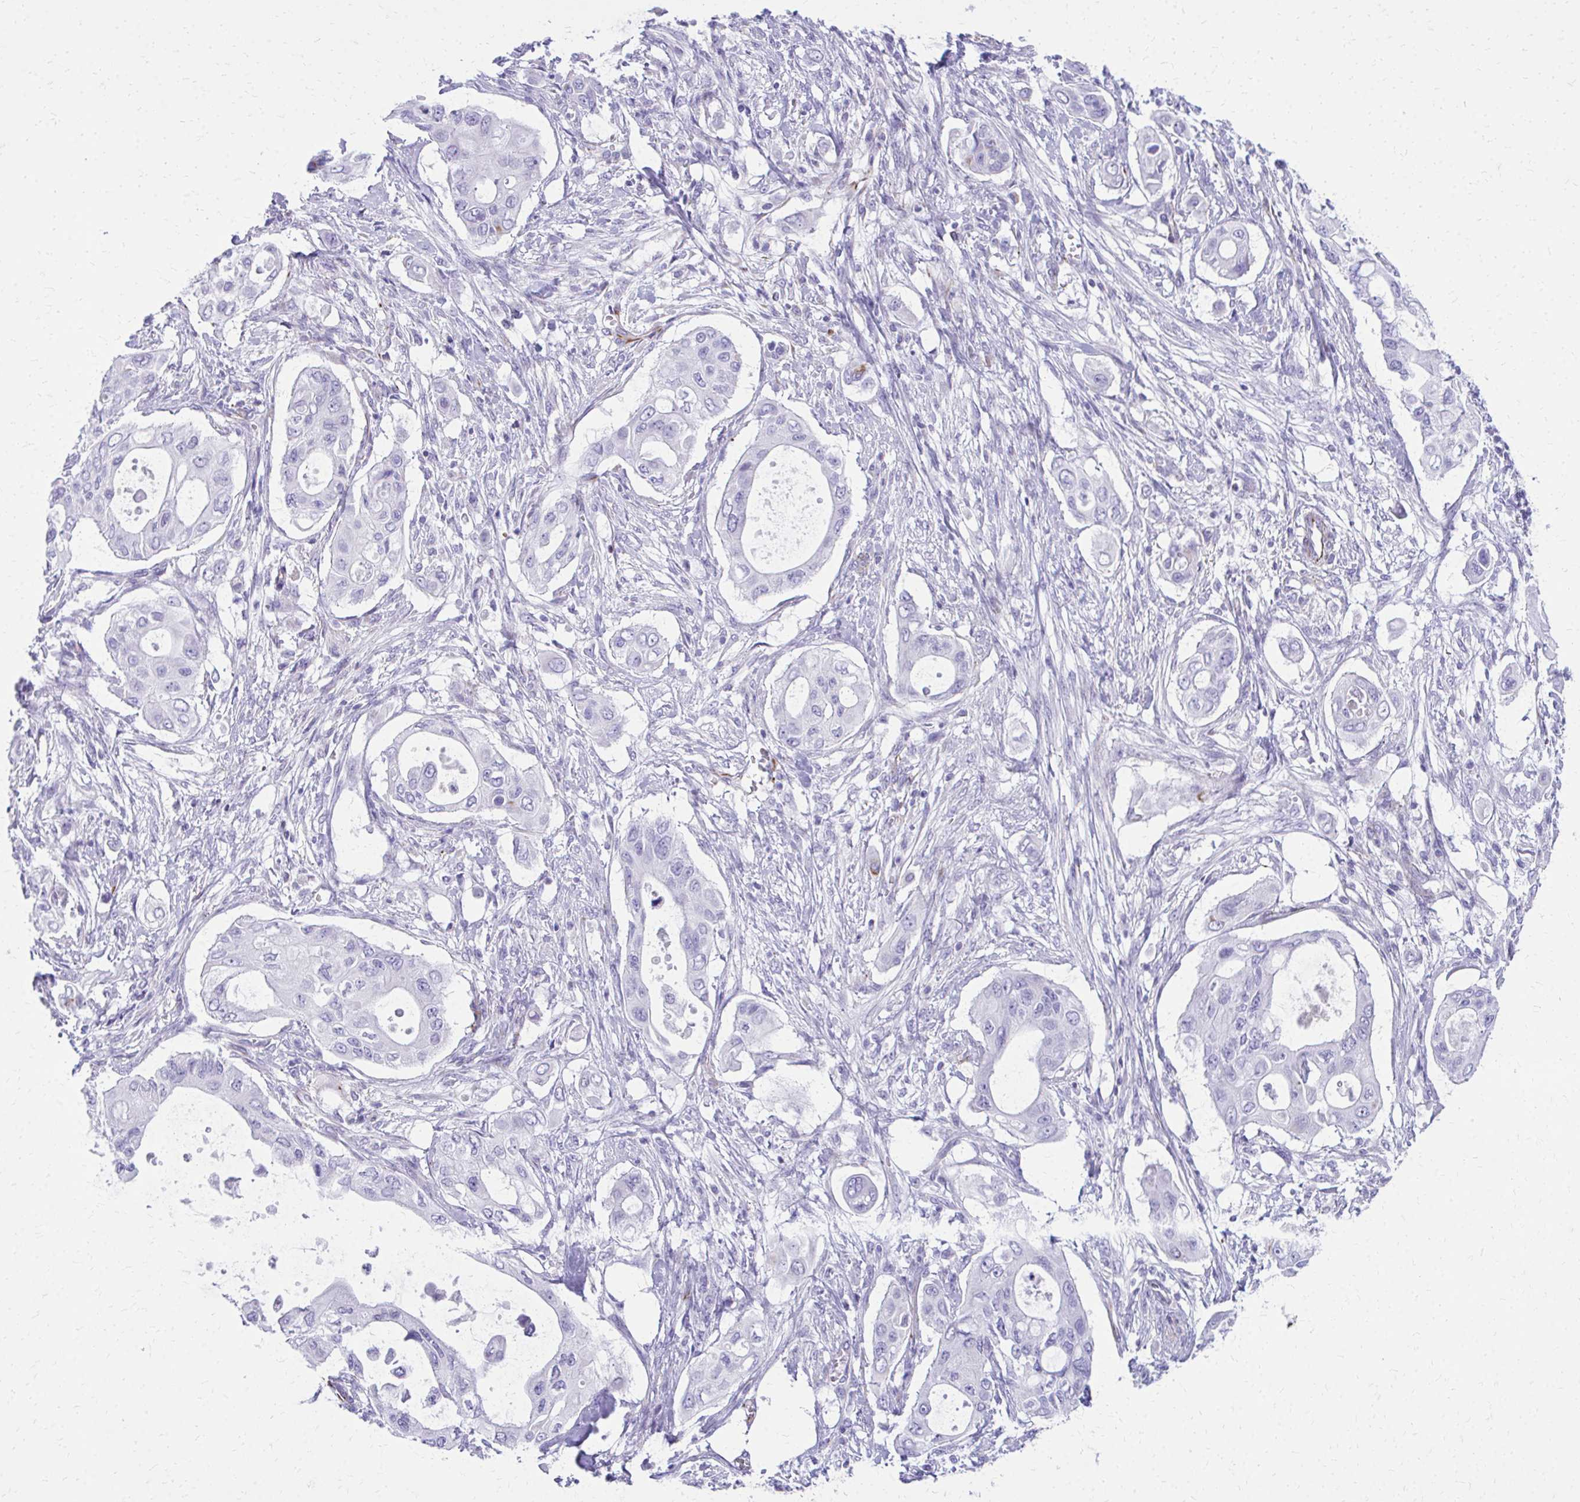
{"staining": {"intensity": "negative", "quantity": "none", "location": "none"}, "tissue": "pancreatic cancer", "cell_type": "Tumor cells", "image_type": "cancer", "snomed": [{"axis": "morphology", "description": "Adenocarcinoma, NOS"}, {"axis": "topography", "description": "Pancreas"}], "caption": "DAB immunohistochemical staining of human adenocarcinoma (pancreatic) shows no significant expression in tumor cells. Nuclei are stained in blue.", "gene": "TRIM6", "patient": {"sex": "female", "age": 63}}